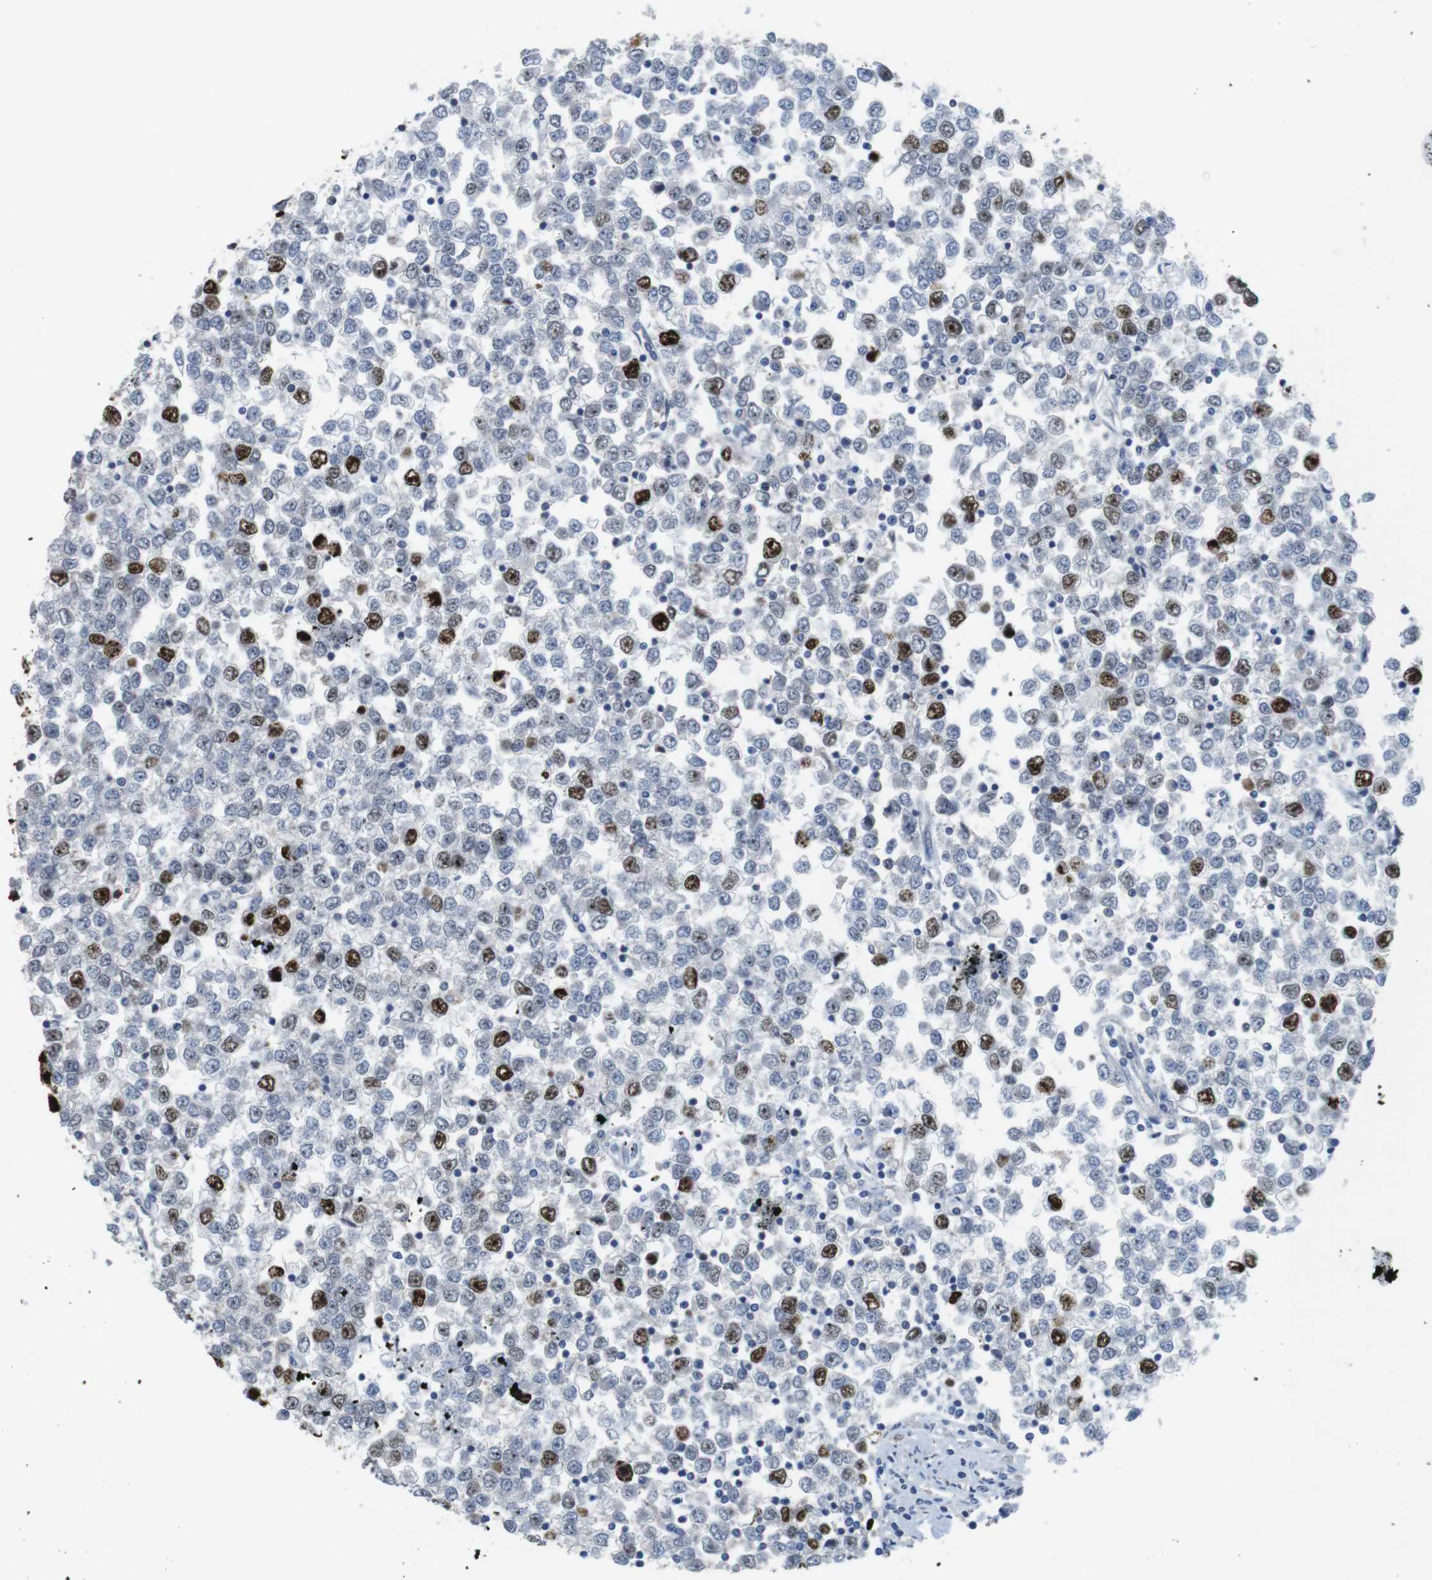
{"staining": {"intensity": "strong", "quantity": "<25%", "location": "nuclear"}, "tissue": "testis cancer", "cell_type": "Tumor cells", "image_type": "cancer", "snomed": [{"axis": "morphology", "description": "Seminoma, NOS"}, {"axis": "topography", "description": "Testis"}], "caption": "The micrograph shows immunohistochemical staining of testis cancer (seminoma). There is strong nuclear expression is present in about <25% of tumor cells. The protein of interest is stained brown, and the nuclei are stained in blue (DAB IHC with brightfield microscopy, high magnification).", "gene": "KPNA2", "patient": {"sex": "male", "age": 65}}